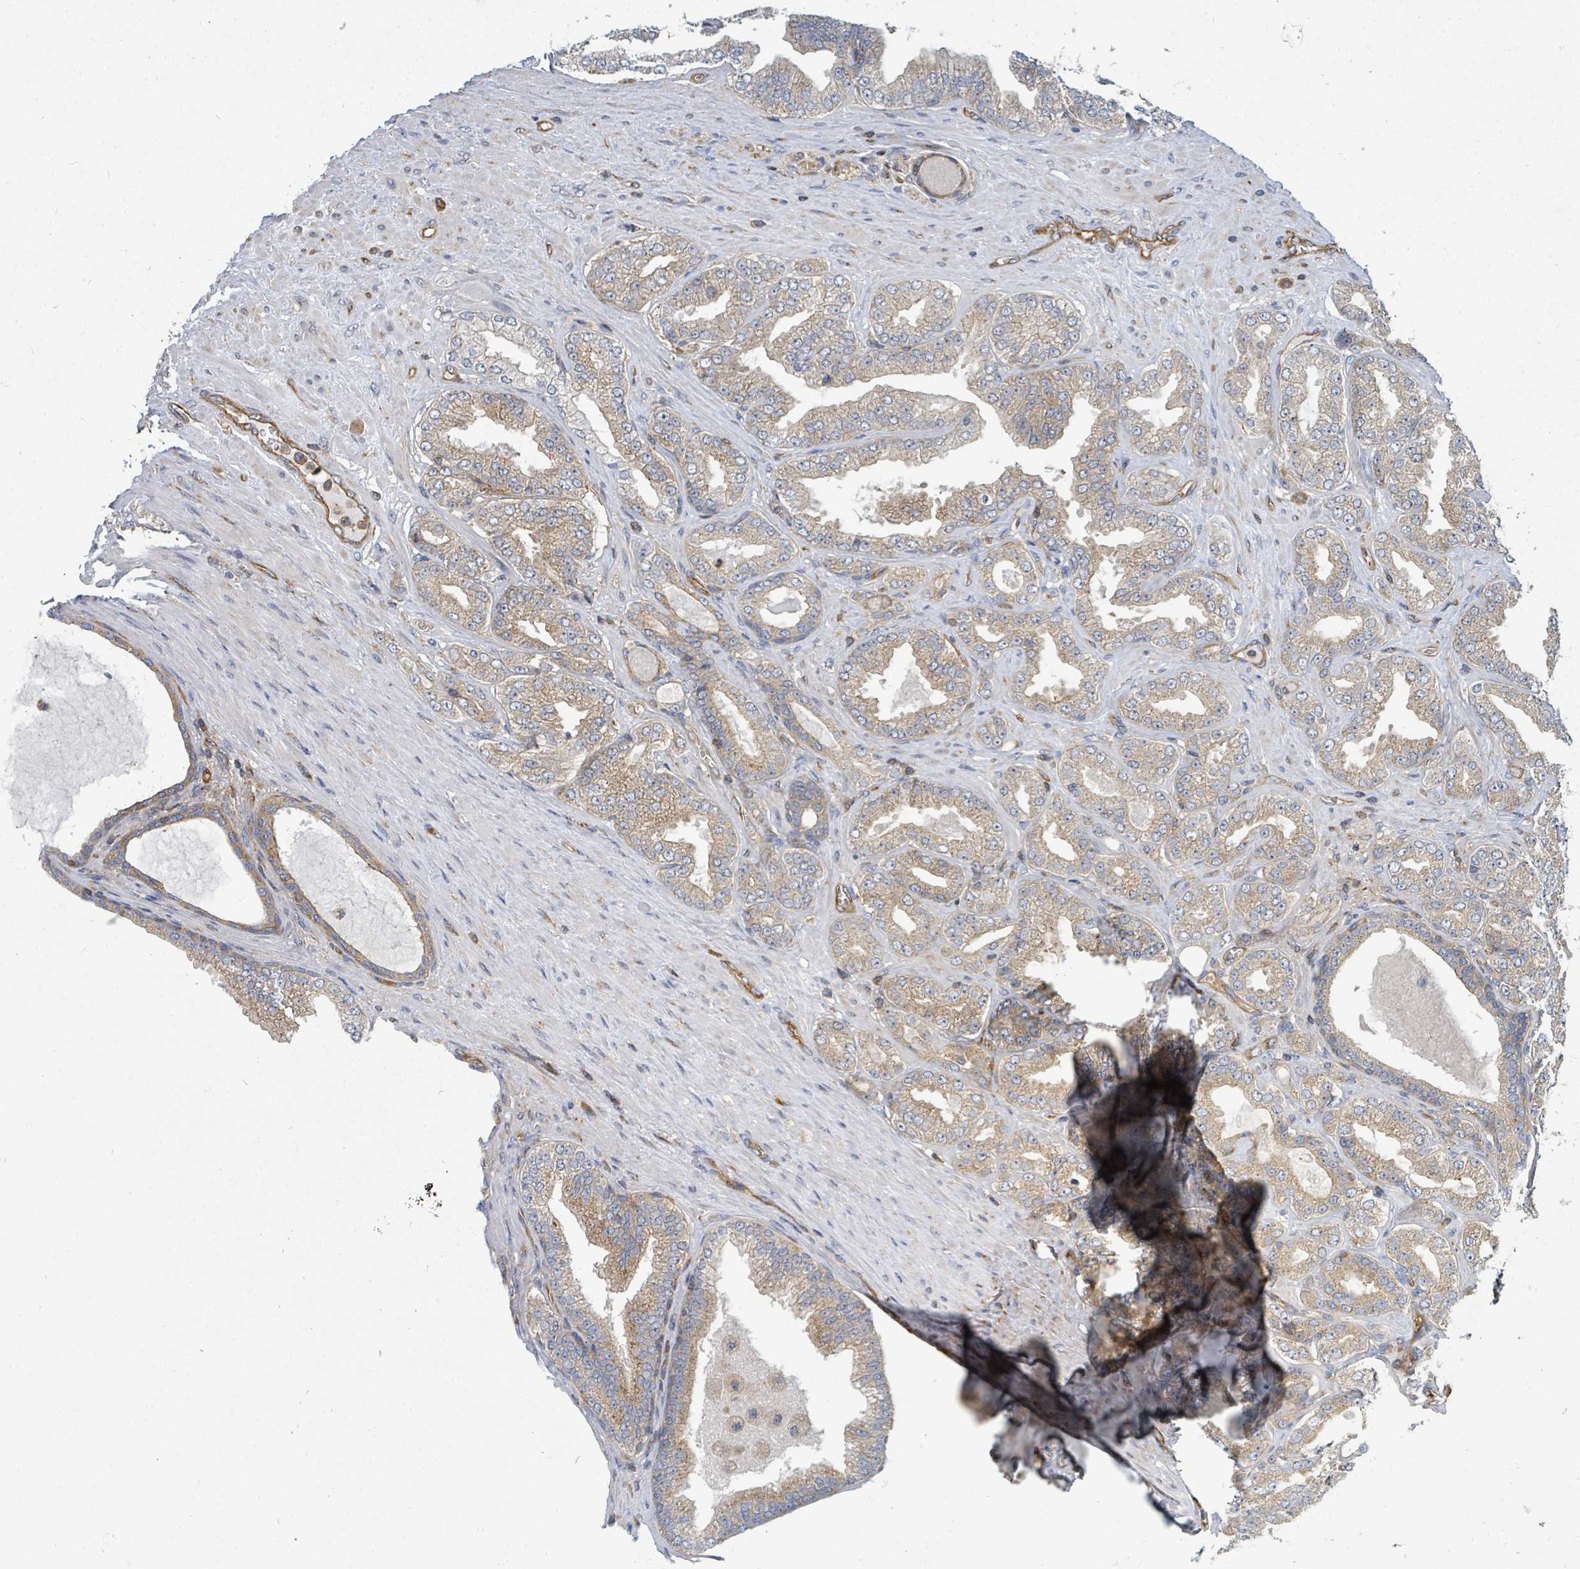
{"staining": {"intensity": "moderate", "quantity": ">75%", "location": "cytoplasmic/membranous"}, "tissue": "prostate cancer", "cell_type": "Tumor cells", "image_type": "cancer", "snomed": [{"axis": "morphology", "description": "Adenocarcinoma, Low grade"}, {"axis": "topography", "description": "Prostate"}], "caption": "IHC image of human prostate cancer (low-grade adenocarcinoma) stained for a protein (brown), which shows medium levels of moderate cytoplasmic/membranous positivity in about >75% of tumor cells.", "gene": "BOLA2B", "patient": {"sex": "male", "age": 63}}